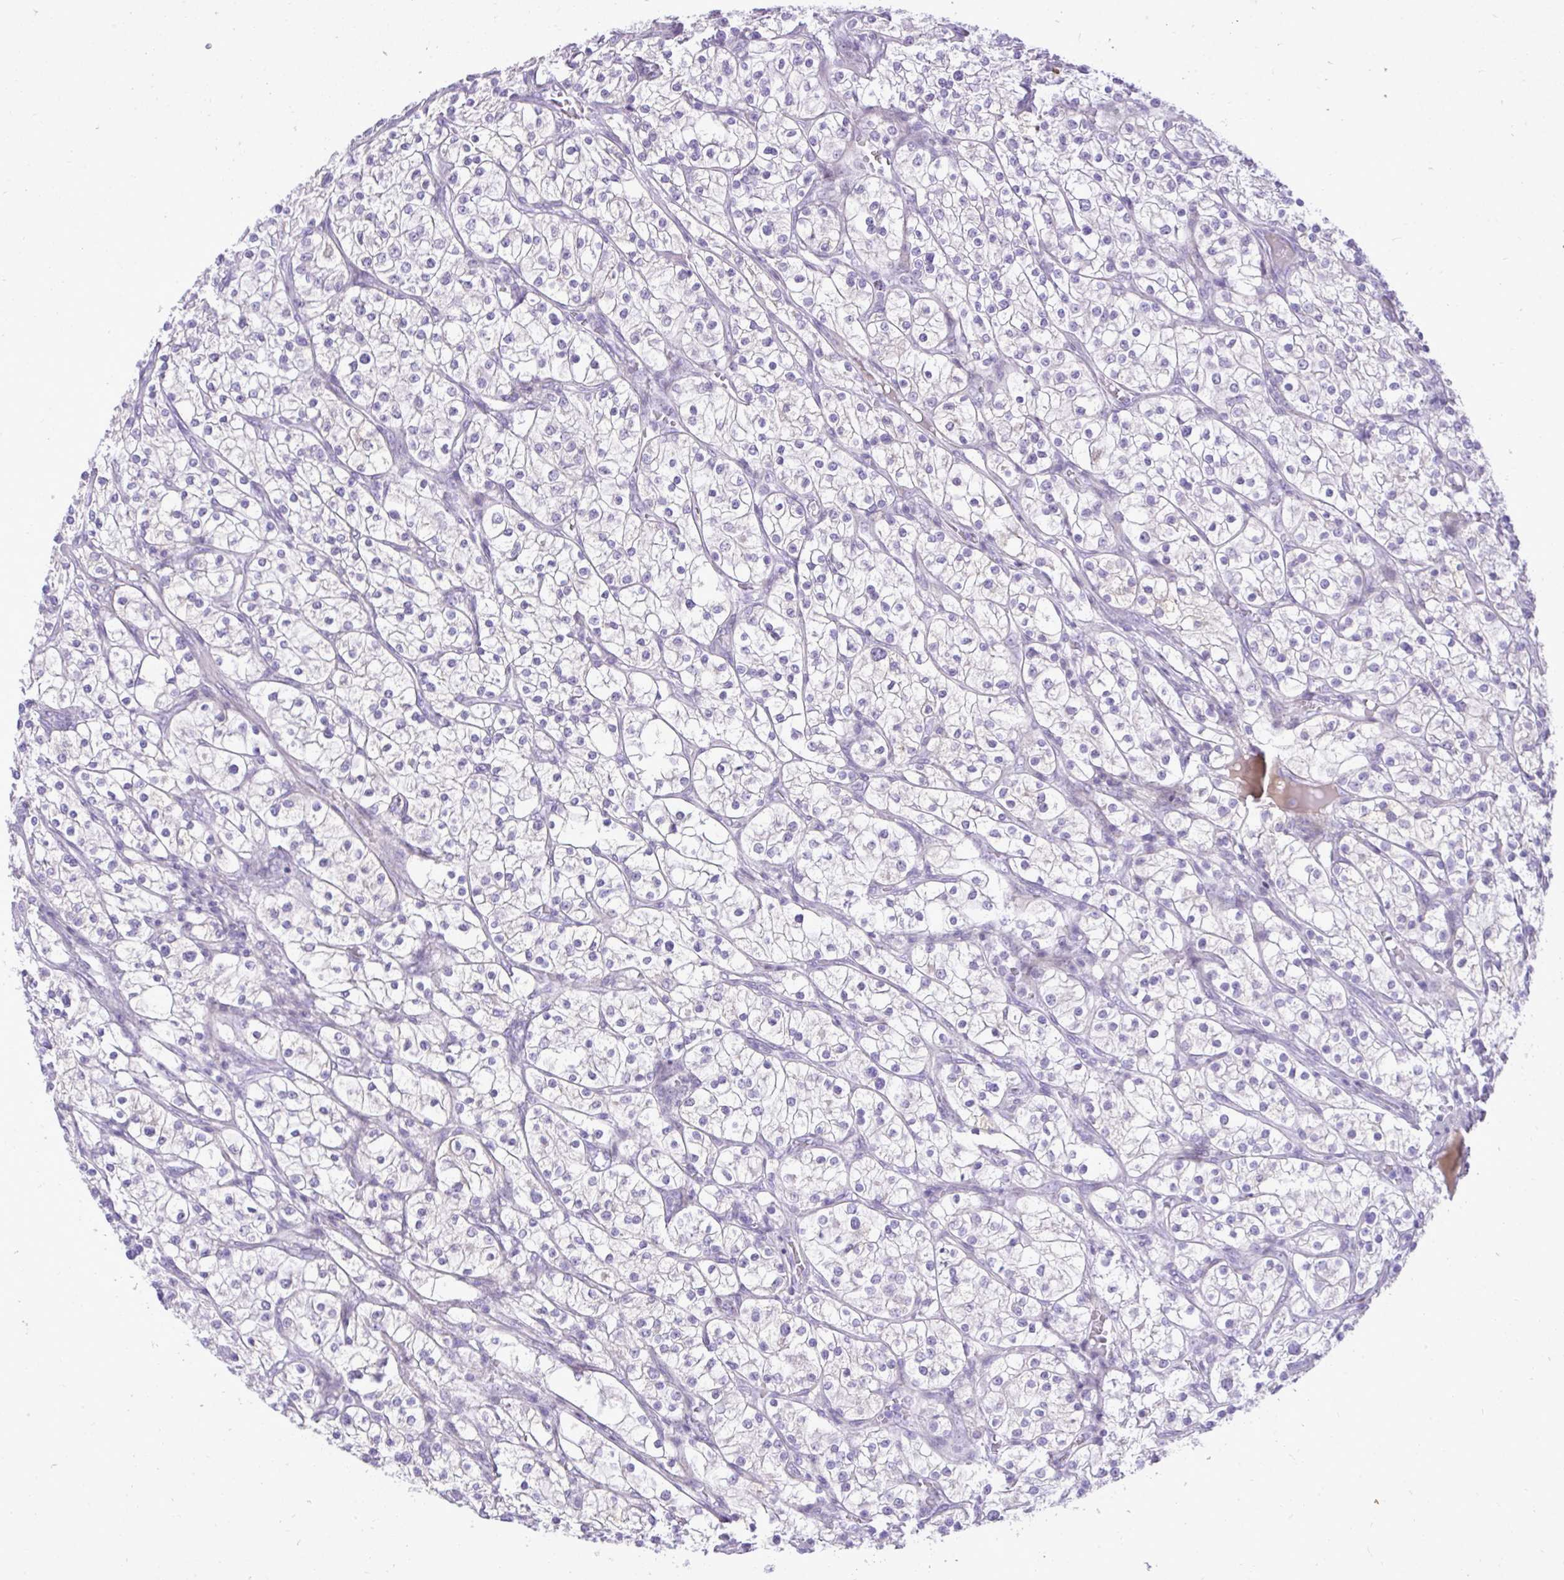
{"staining": {"intensity": "negative", "quantity": "none", "location": "none"}, "tissue": "renal cancer", "cell_type": "Tumor cells", "image_type": "cancer", "snomed": [{"axis": "morphology", "description": "Adenocarcinoma, NOS"}, {"axis": "topography", "description": "Kidney"}], "caption": "A high-resolution micrograph shows immunohistochemistry staining of renal adenocarcinoma, which shows no significant expression in tumor cells. (Stains: DAB immunohistochemistry (IHC) with hematoxylin counter stain, Microscopy: brightfield microscopy at high magnification).", "gene": "SPAG1", "patient": {"sex": "male", "age": 80}}